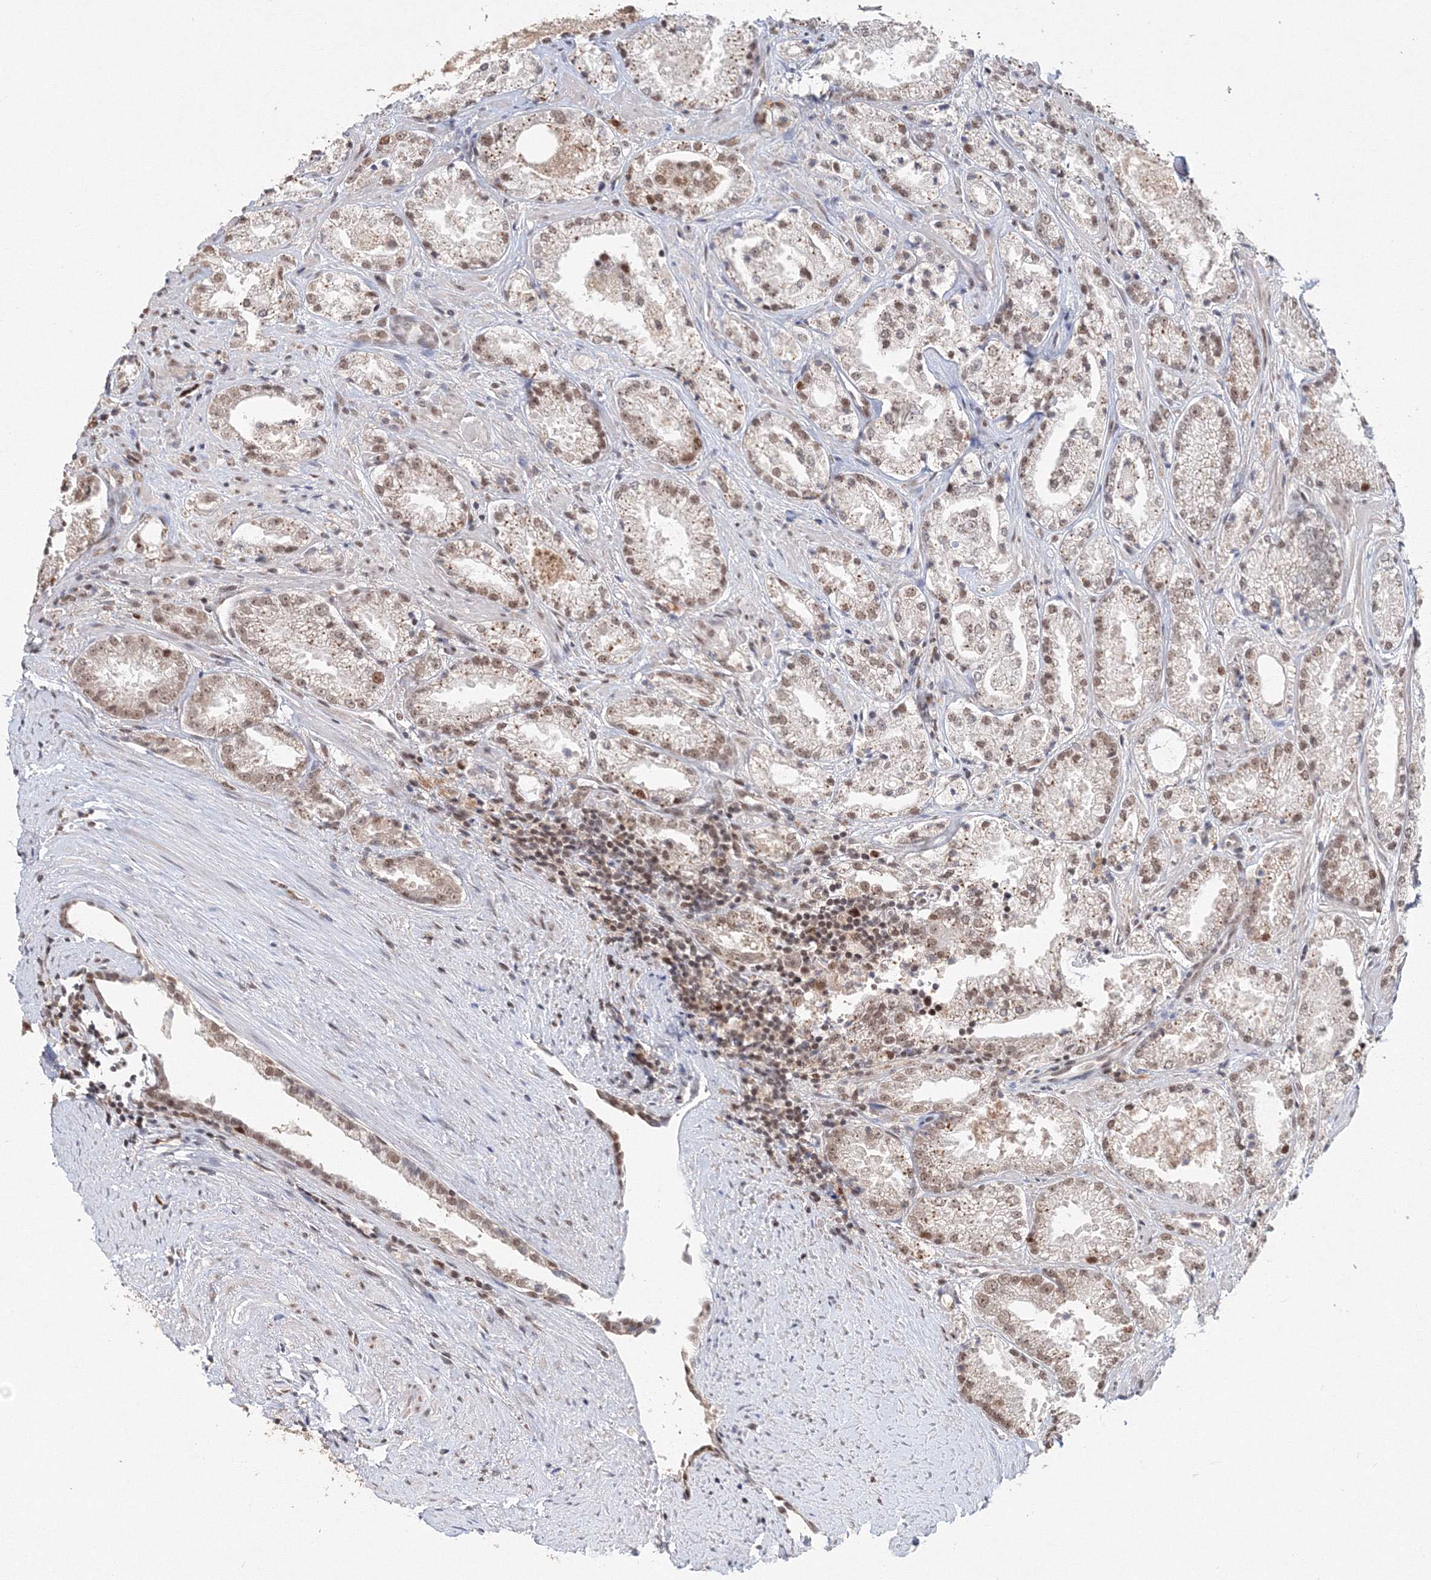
{"staining": {"intensity": "weak", "quantity": "25%-75%", "location": "nuclear"}, "tissue": "prostate cancer", "cell_type": "Tumor cells", "image_type": "cancer", "snomed": [{"axis": "morphology", "description": "Adenocarcinoma, High grade"}, {"axis": "topography", "description": "Prostate"}], "caption": "The histopathology image demonstrates a brown stain indicating the presence of a protein in the nuclear of tumor cells in prostate high-grade adenocarcinoma. The staining was performed using DAB, with brown indicating positive protein expression. Nuclei are stained blue with hematoxylin.", "gene": "IWS1", "patient": {"sex": "male", "age": 73}}